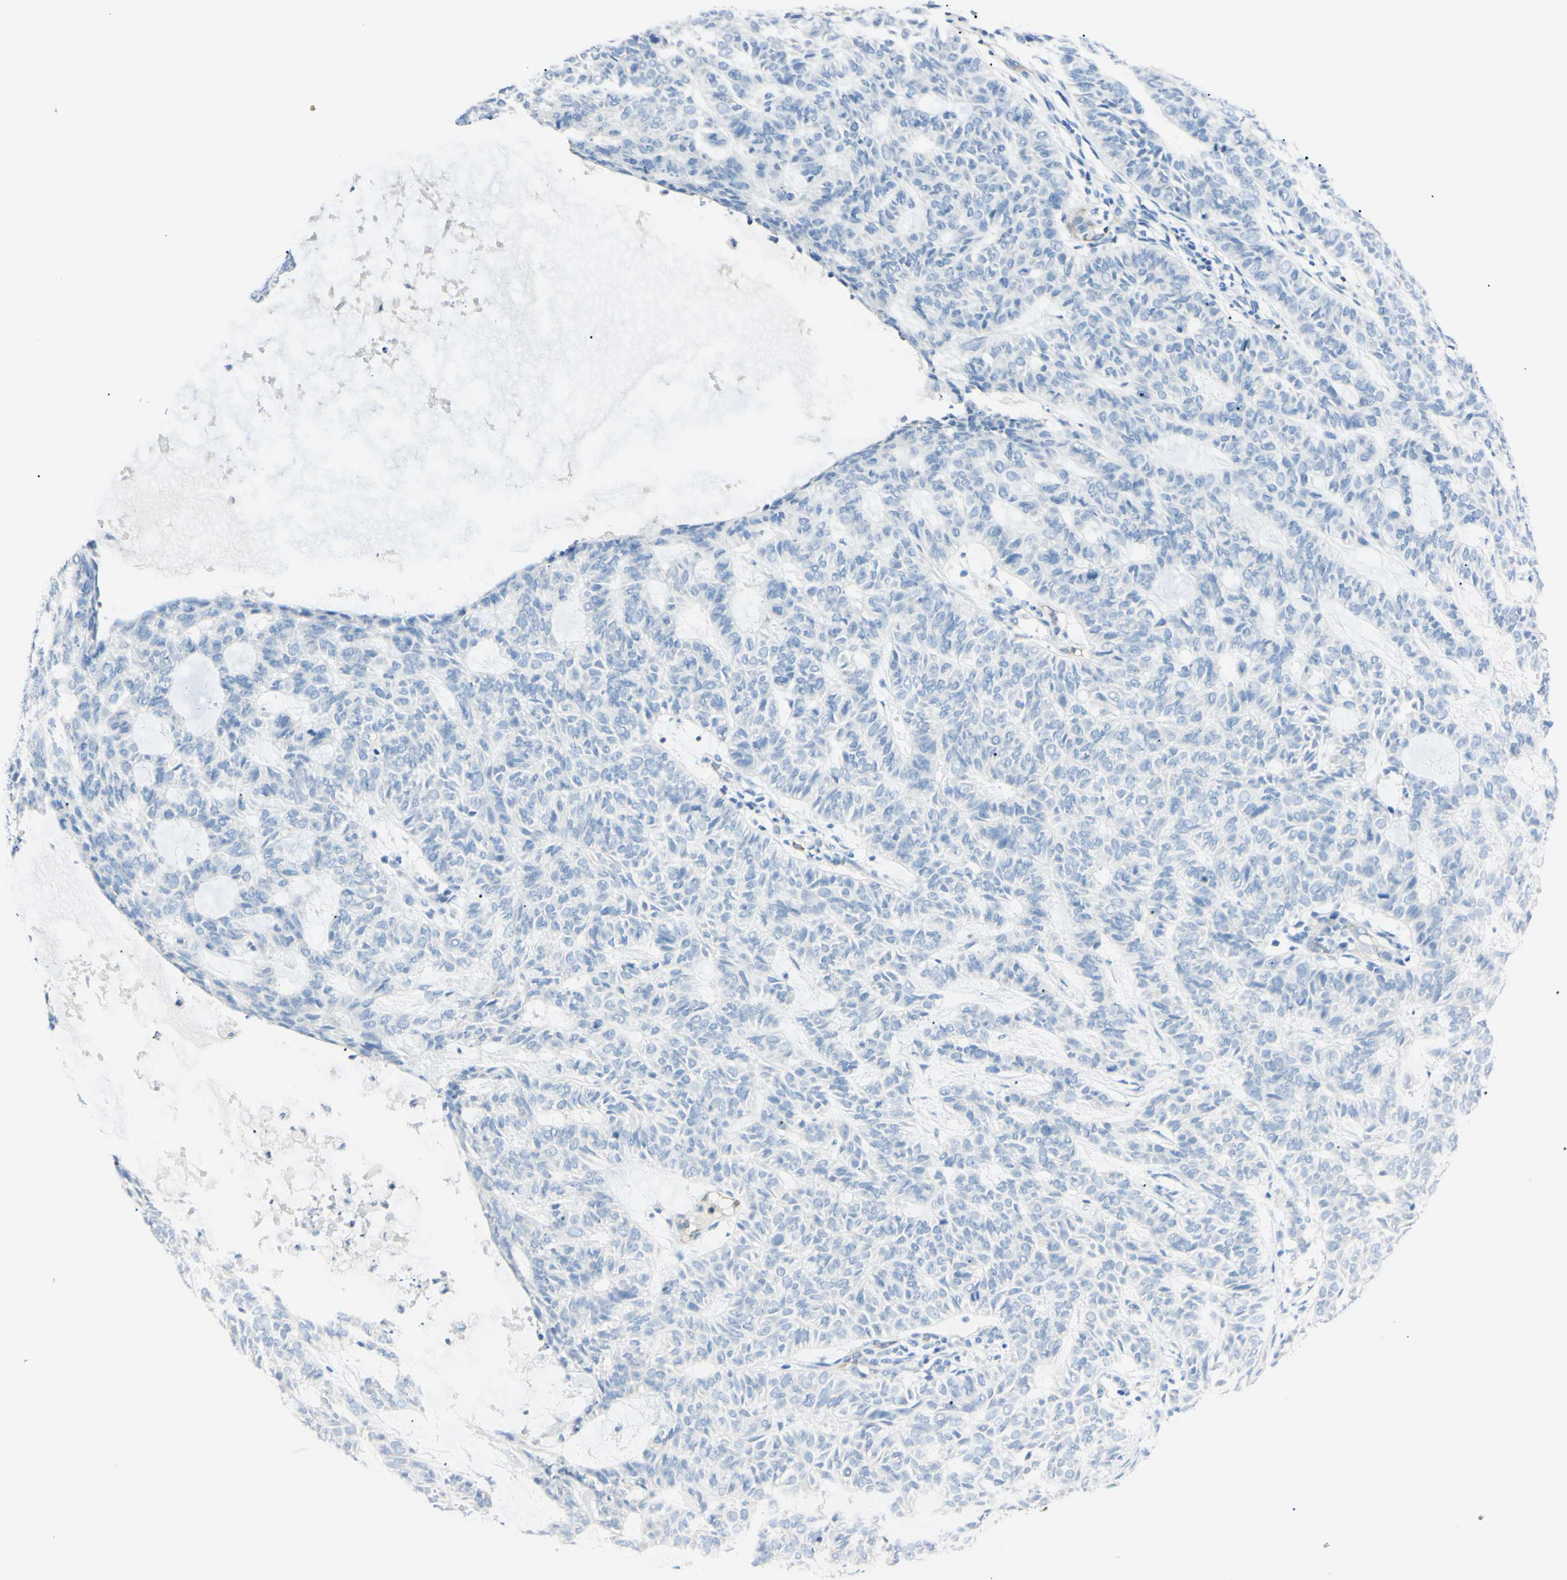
{"staining": {"intensity": "negative", "quantity": "none", "location": "none"}, "tissue": "skin cancer", "cell_type": "Tumor cells", "image_type": "cancer", "snomed": [{"axis": "morphology", "description": "Basal cell carcinoma"}, {"axis": "topography", "description": "Skin"}], "caption": "Tumor cells are negative for protein expression in human skin cancer (basal cell carcinoma). The staining is performed using DAB brown chromogen with nuclei counter-stained in using hematoxylin.", "gene": "FOLH1", "patient": {"sex": "male", "age": 87}}